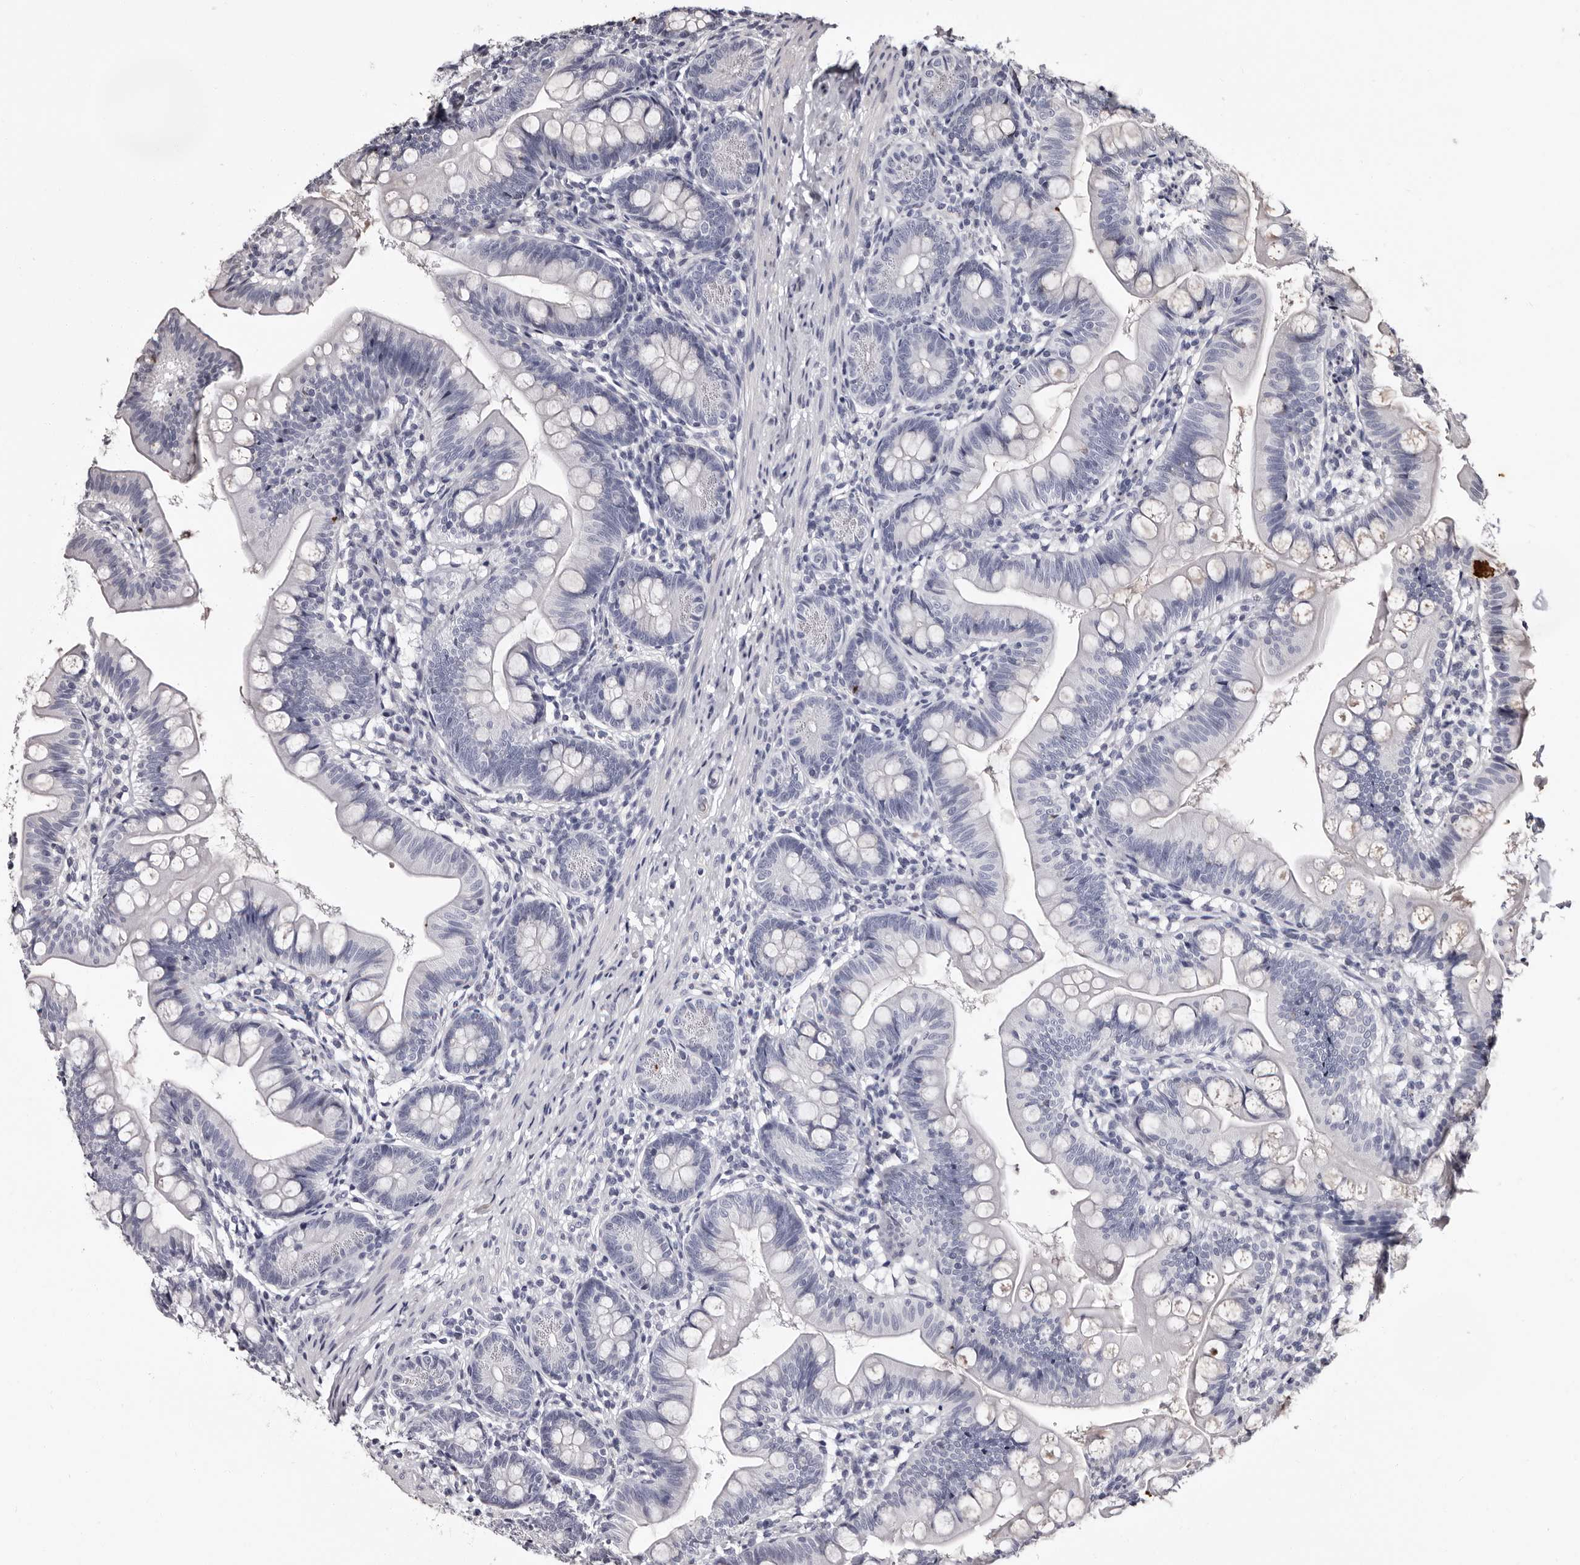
{"staining": {"intensity": "negative", "quantity": "none", "location": "none"}, "tissue": "small intestine", "cell_type": "Glandular cells", "image_type": "normal", "snomed": [{"axis": "morphology", "description": "Normal tissue, NOS"}, {"axis": "topography", "description": "Small intestine"}], "caption": "Immunohistochemical staining of benign human small intestine exhibits no significant staining in glandular cells.", "gene": "BPGM", "patient": {"sex": "male", "age": 7}}